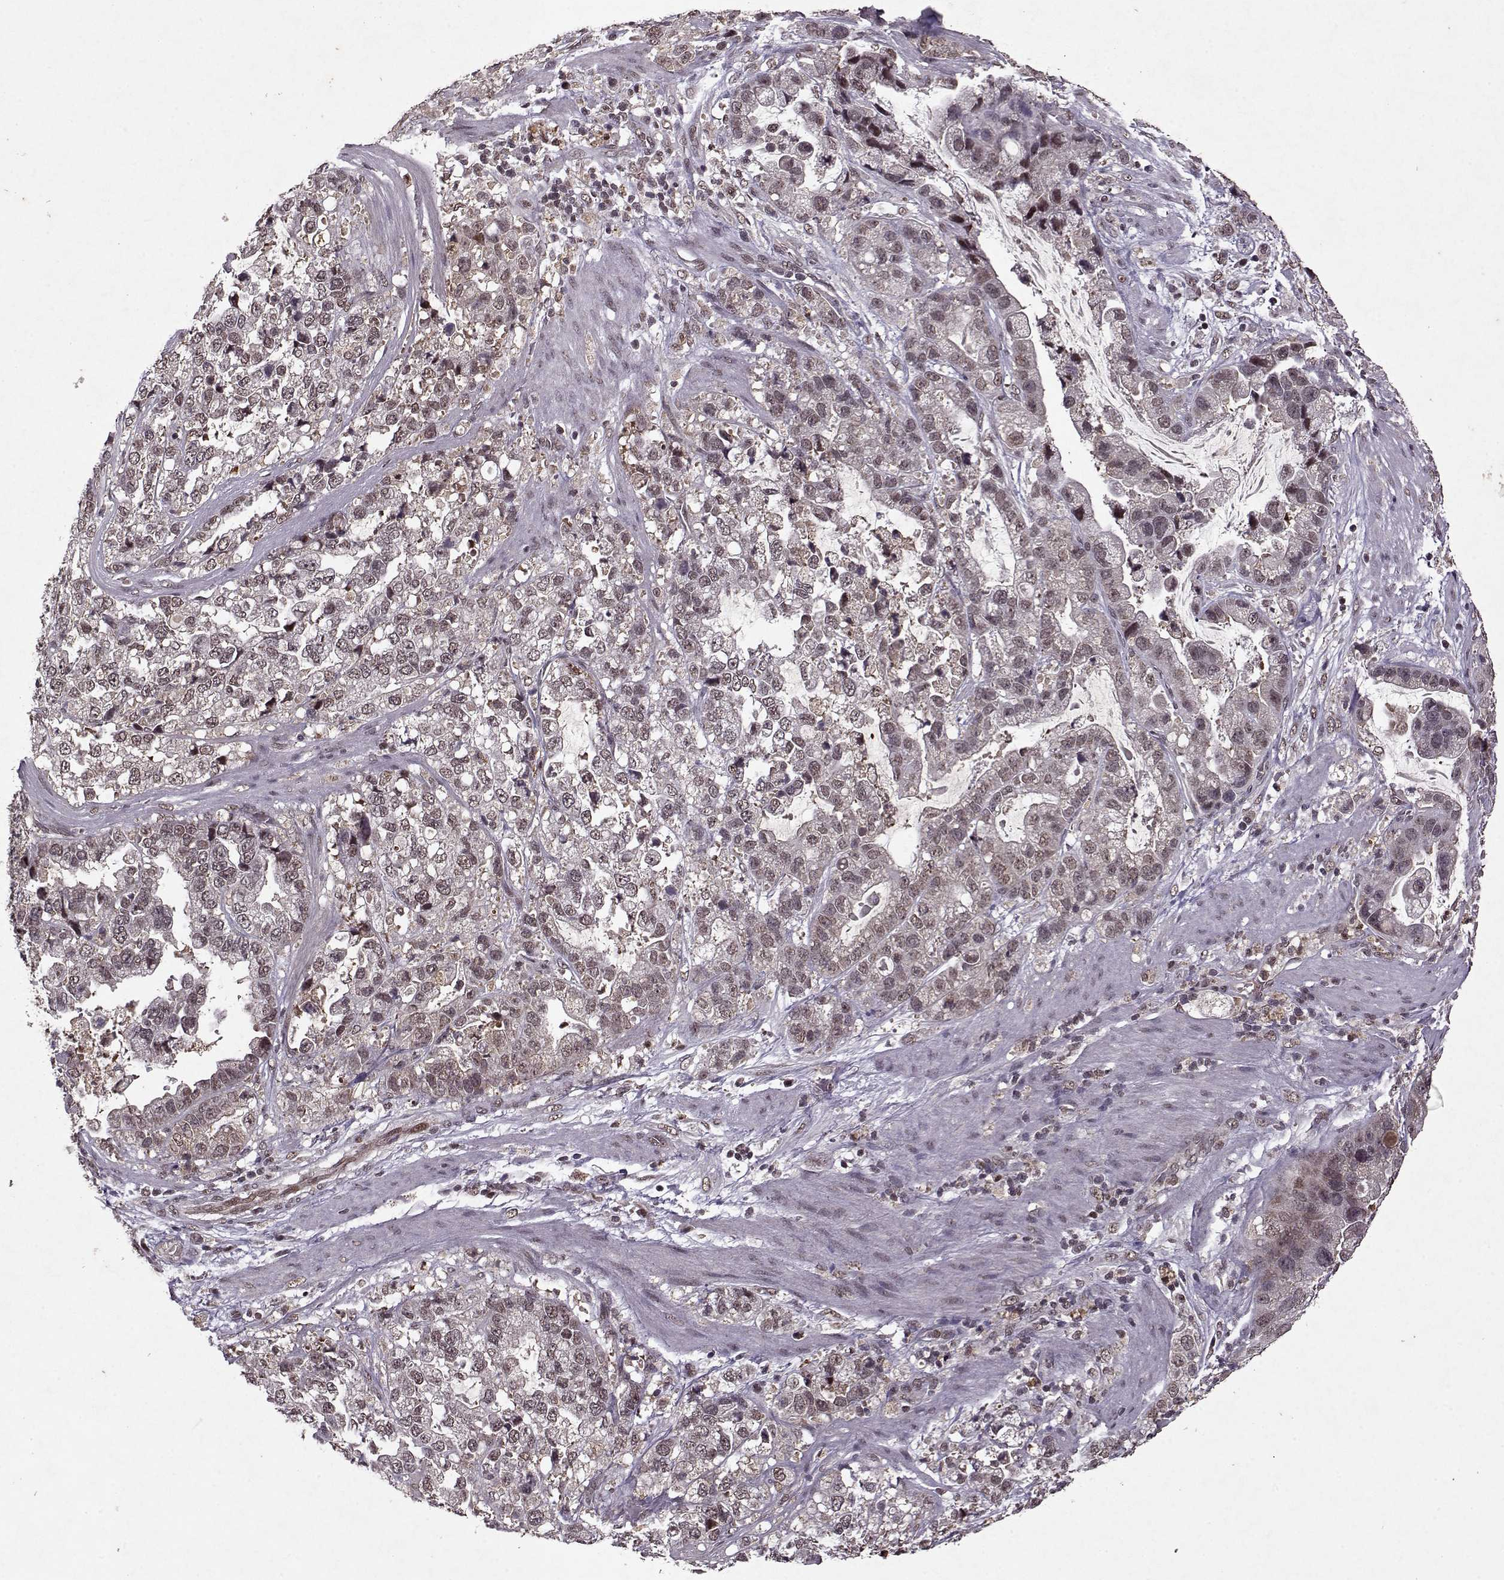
{"staining": {"intensity": "weak", "quantity": ">75%", "location": "nuclear"}, "tissue": "stomach cancer", "cell_type": "Tumor cells", "image_type": "cancer", "snomed": [{"axis": "morphology", "description": "Adenocarcinoma, NOS"}, {"axis": "topography", "description": "Stomach"}], "caption": "IHC of human adenocarcinoma (stomach) displays low levels of weak nuclear expression in approximately >75% of tumor cells. Nuclei are stained in blue.", "gene": "PSMA7", "patient": {"sex": "male", "age": 59}}